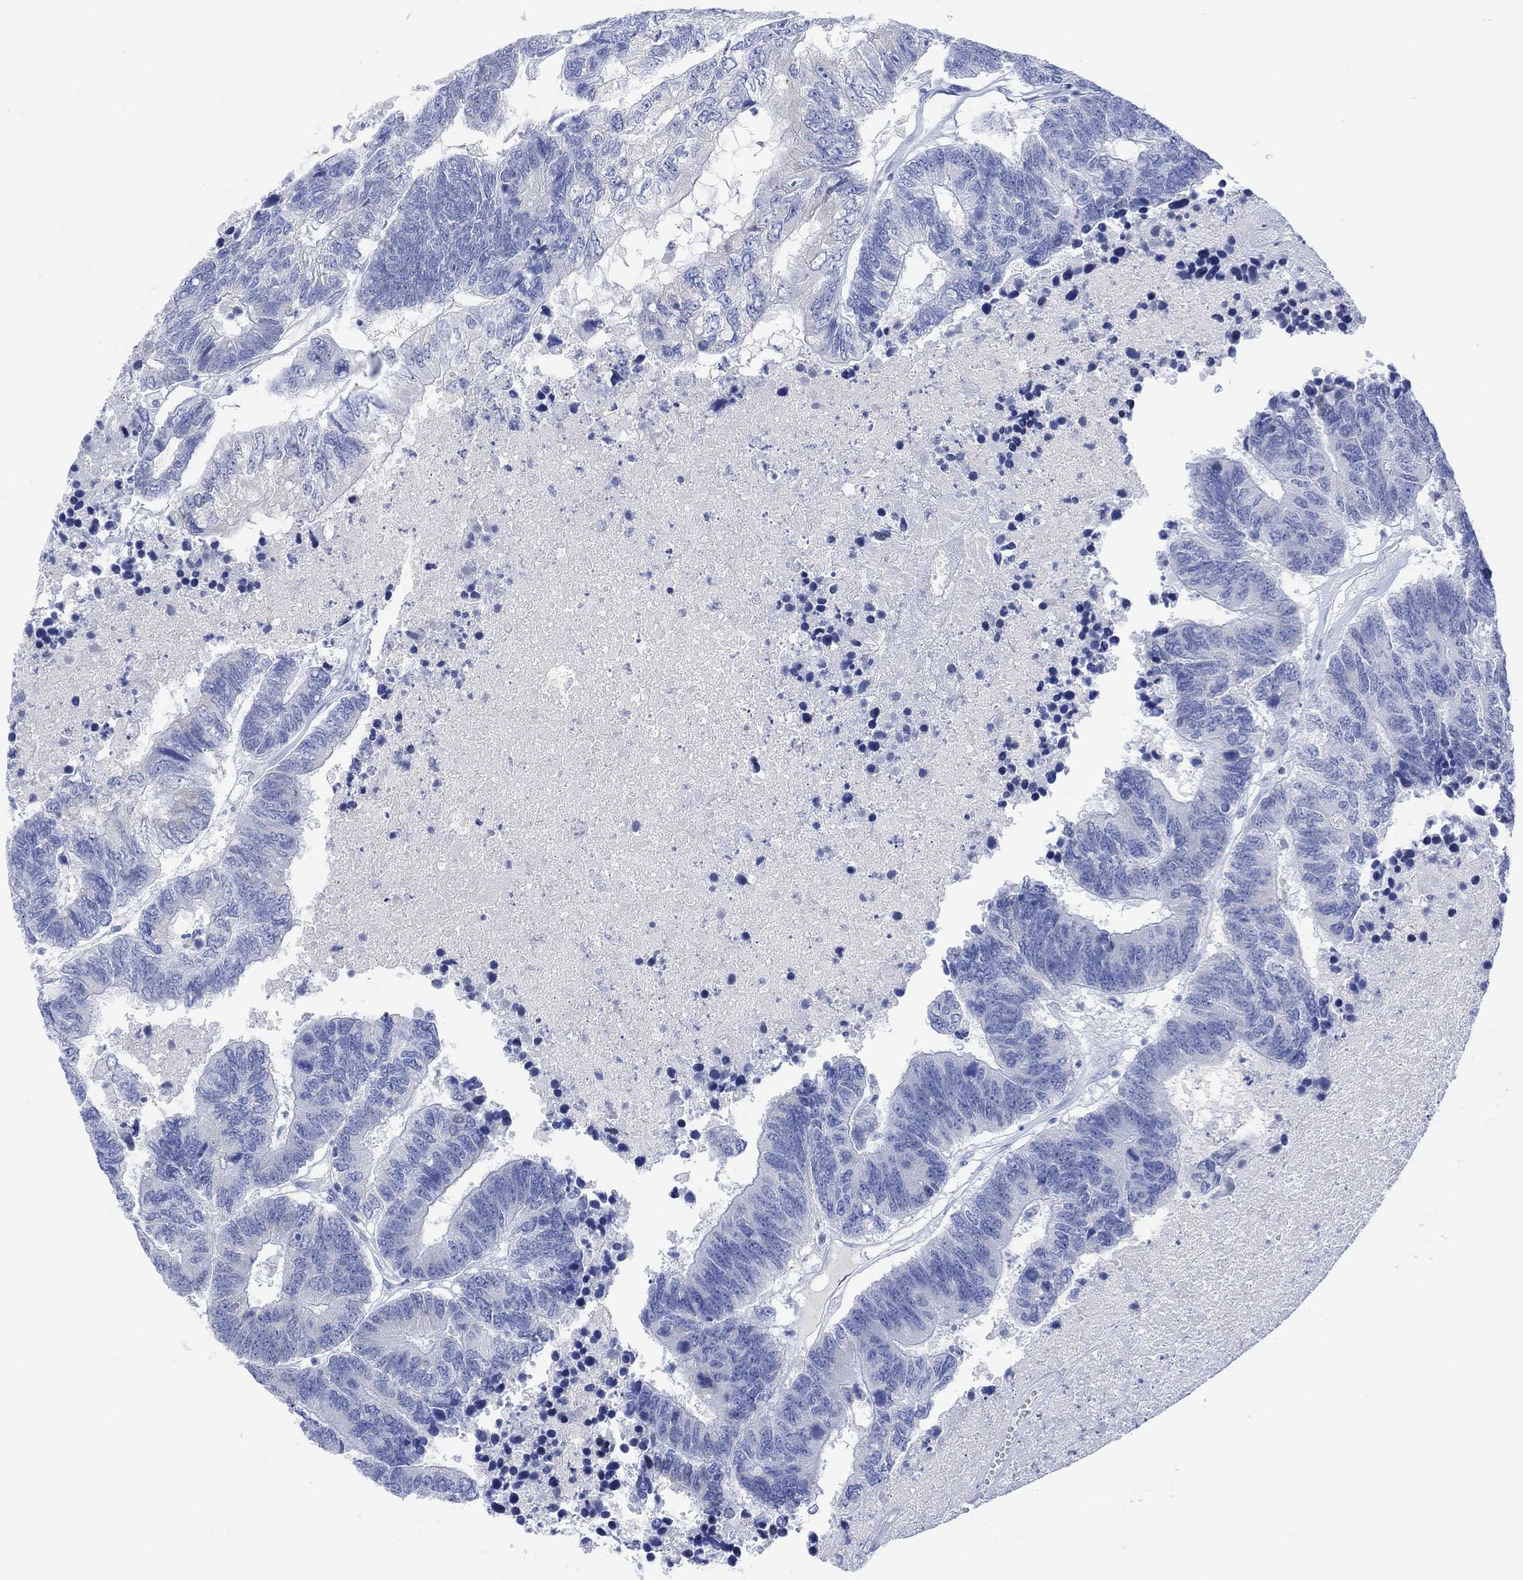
{"staining": {"intensity": "negative", "quantity": "none", "location": "none"}, "tissue": "colorectal cancer", "cell_type": "Tumor cells", "image_type": "cancer", "snomed": [{"axis": "morphology", "description": "Adenocarcinoma, NOS"}, {"axis": "topography", "description": "Colon"}], "caption": "IHC photomicrograph of neoplastic tissue: colorectal adenocarcinoma stained with DAB reveals no significant protein expression in tumor cells.", "gene": "CALCA", "patient": {"sex": "female", "age": 48}}